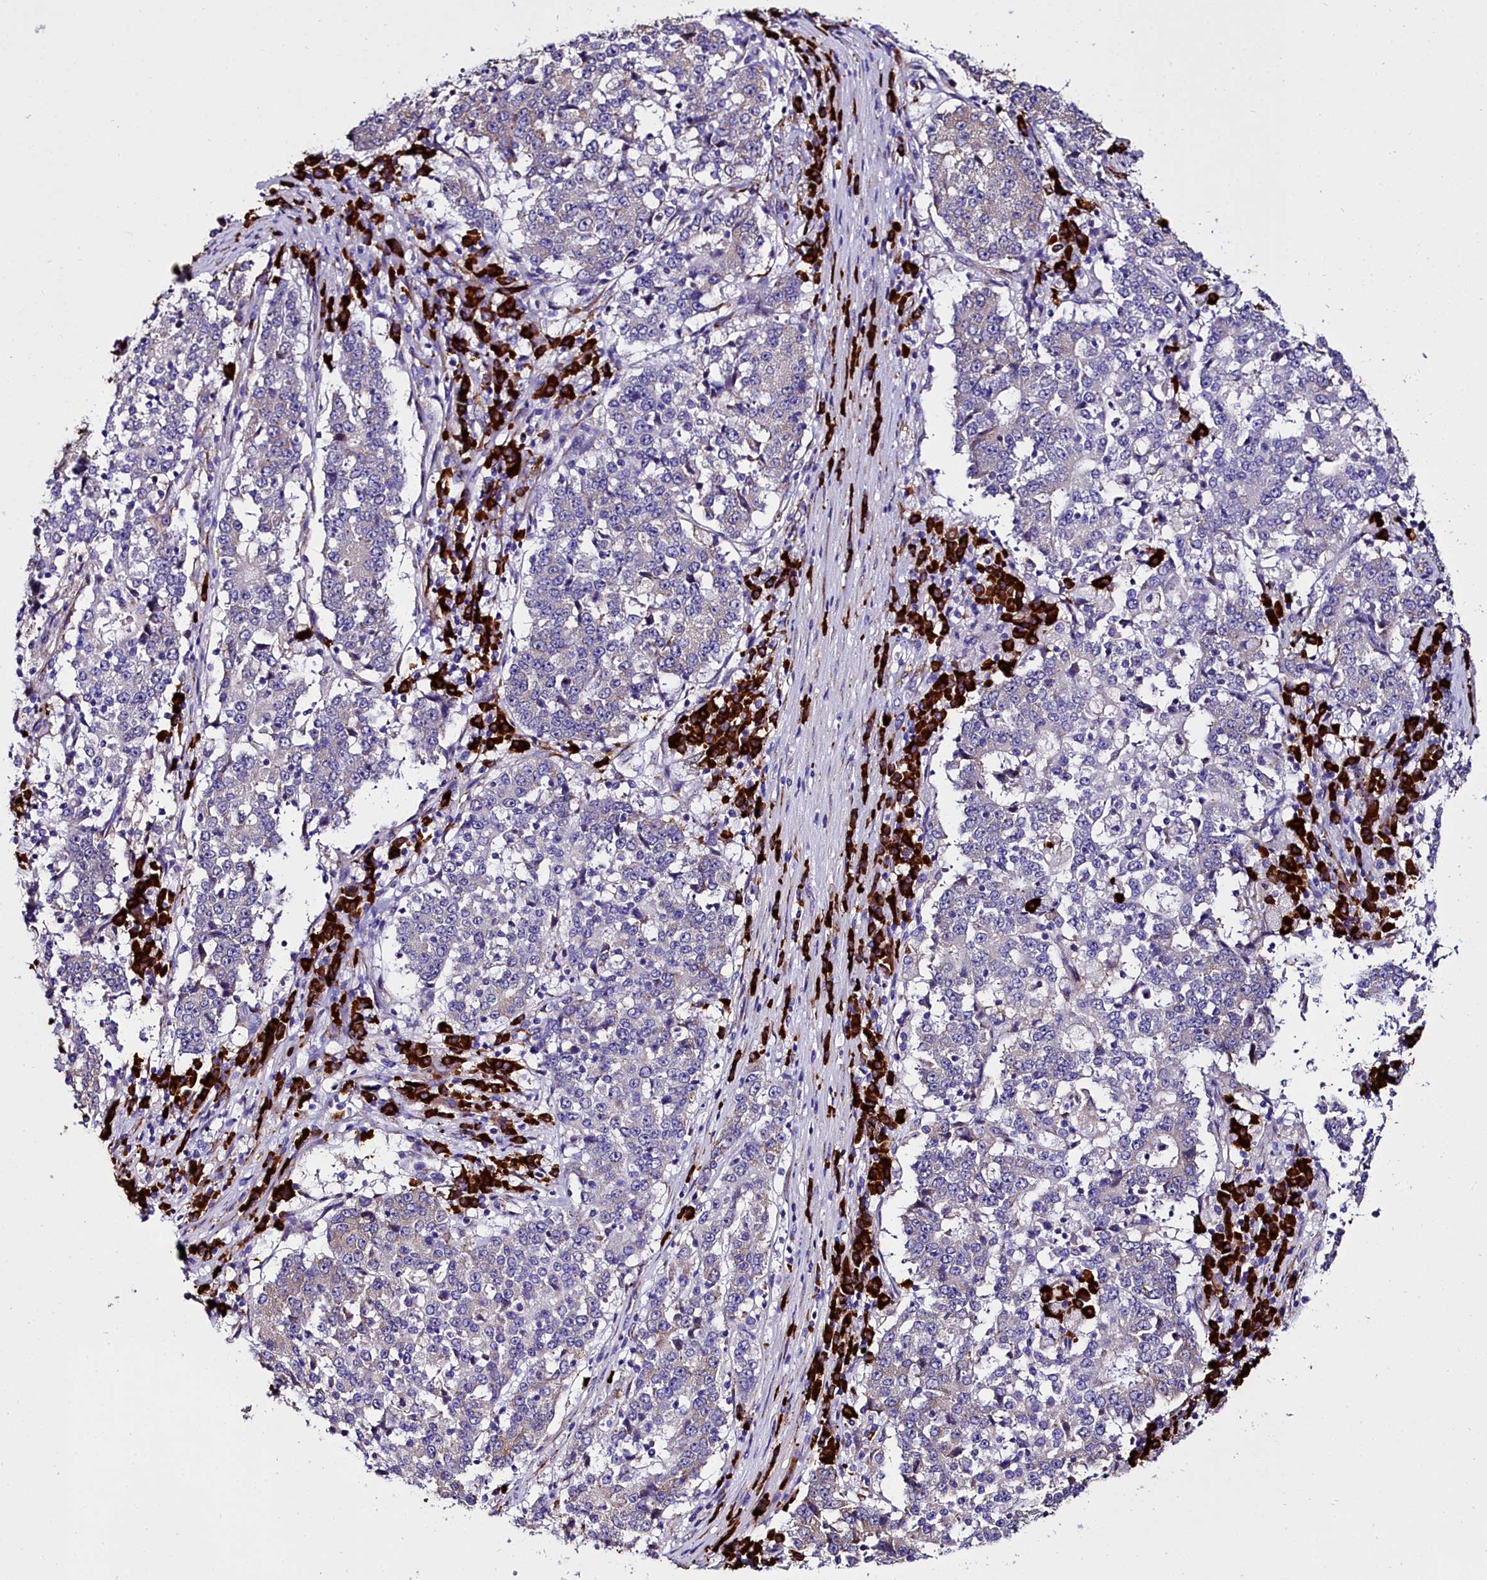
{"staining": {"intensity": "negative", "quantity": "none", "location": "none"}, "tissue": "stomach cancer", "cell_type": "Tumor cells", "image_type": "cancer", "snomed": [{"axis": "morphology", "description": "Adenocarcinoma, NOS"}, {"axis": "topography", "description": "Stomach"}], "caption": "Immunohistochemistry (IHC) of human stomach adenocarcinoma shows no staining in tumor cells. (Immunohistochemistry, brightfield microscopy, high magnification).", "gene": "TXNDC5", "patient": {"sex": "male", "age": 59}}